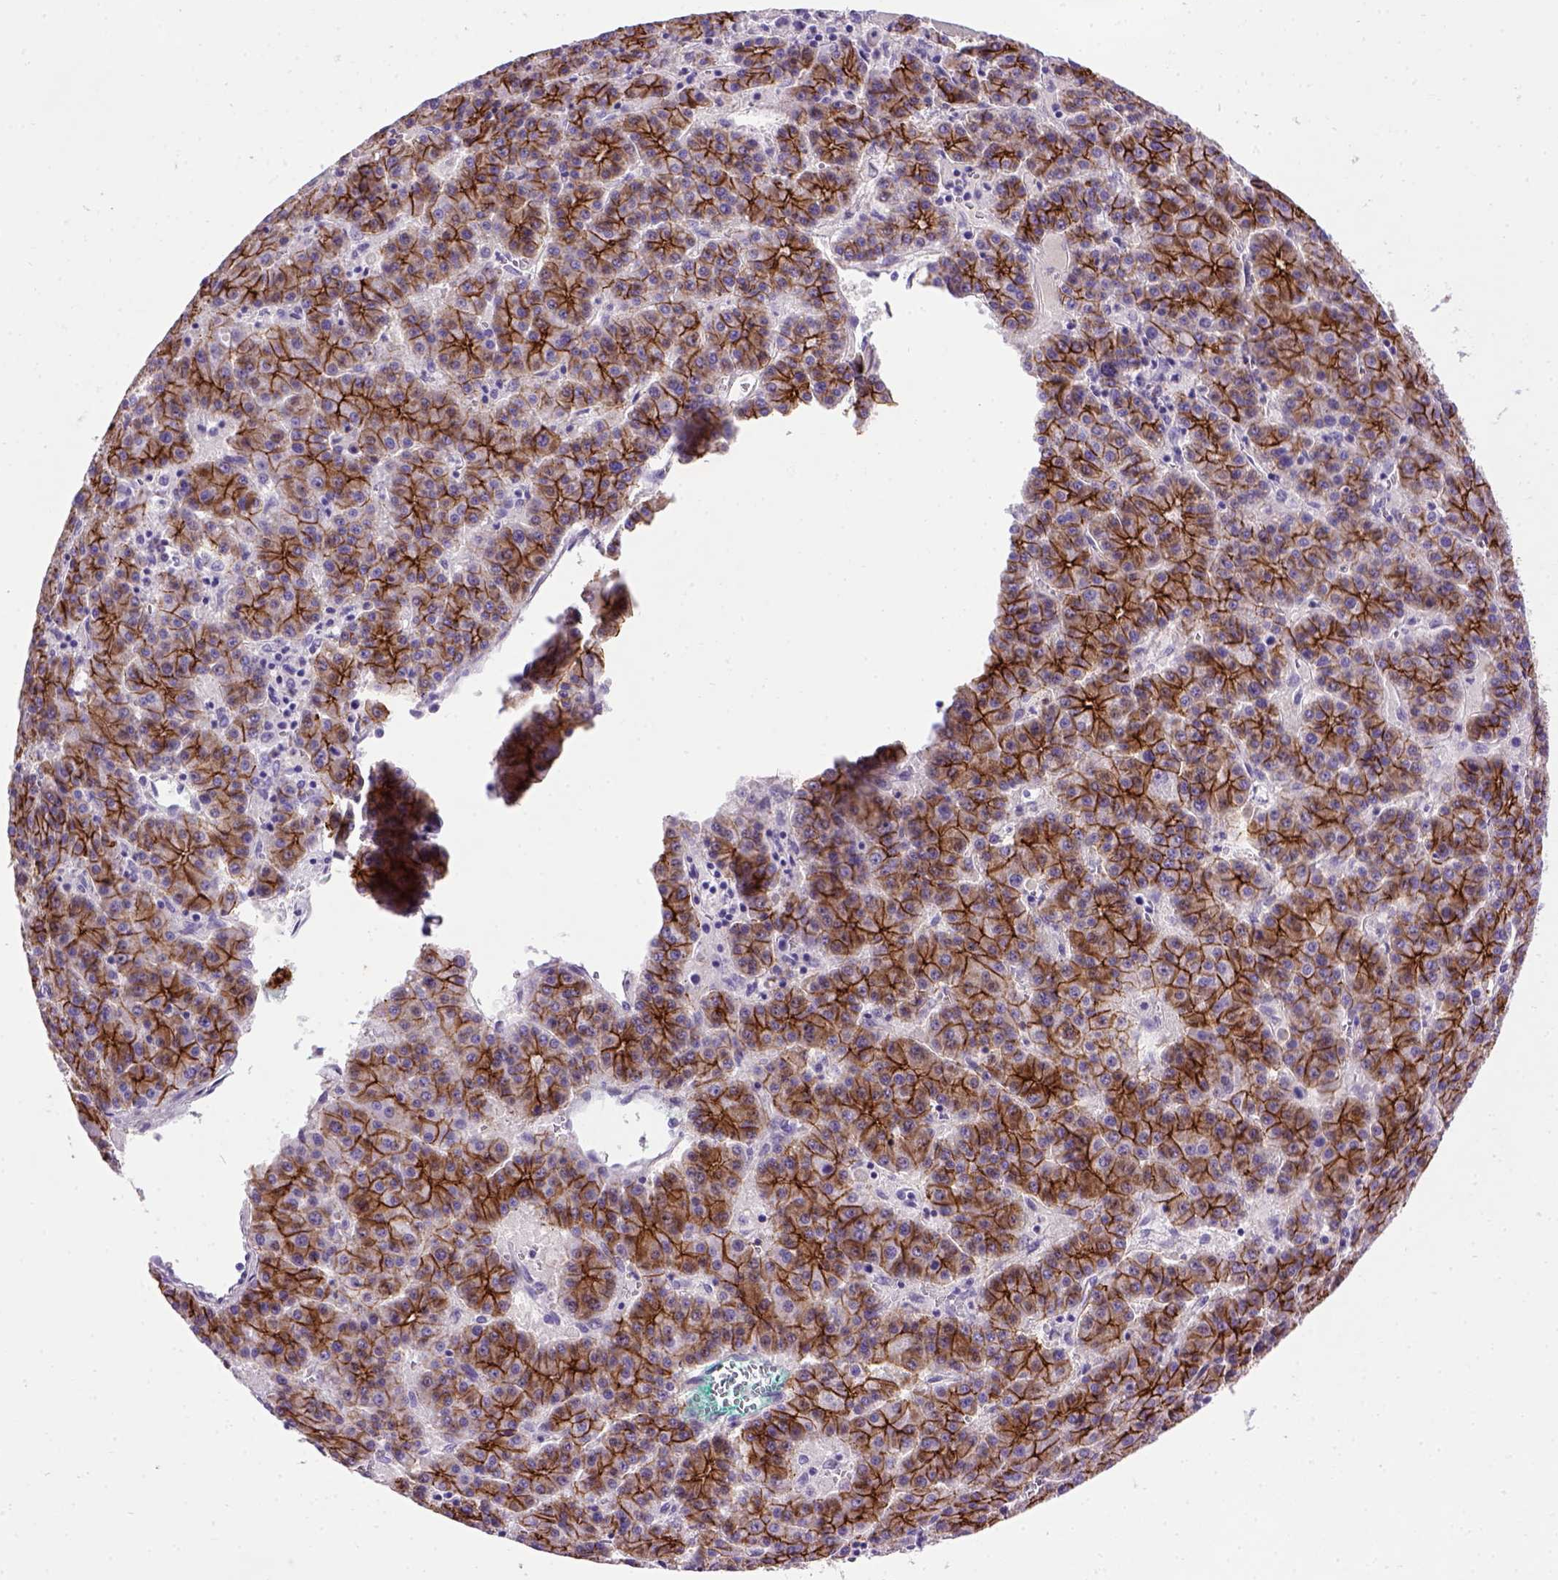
{"staining": {"intensity": "strong", "quantity": ">75%", "location": "cytoplasmic/membranous"}, "tissue": "liver cancer", "cell_type": "Tumor cells", "image_type": "cancer", "snomed": [{"axis": "morphology", "description": "Carcinoma, Hepatocellular, NOS"}, {"axis": "topography", "description": "Liver"}], "caption": "DAB (3,3'-diaminobenzidine) immunohistochemical staining of human hepatocellular carcinoma (liver) shows strong cytoplasmic/membranous protein staining in approximately >75% of tumor cells.", "gene": "CDH1", "patient": {"sex": "female", "age": 58}}